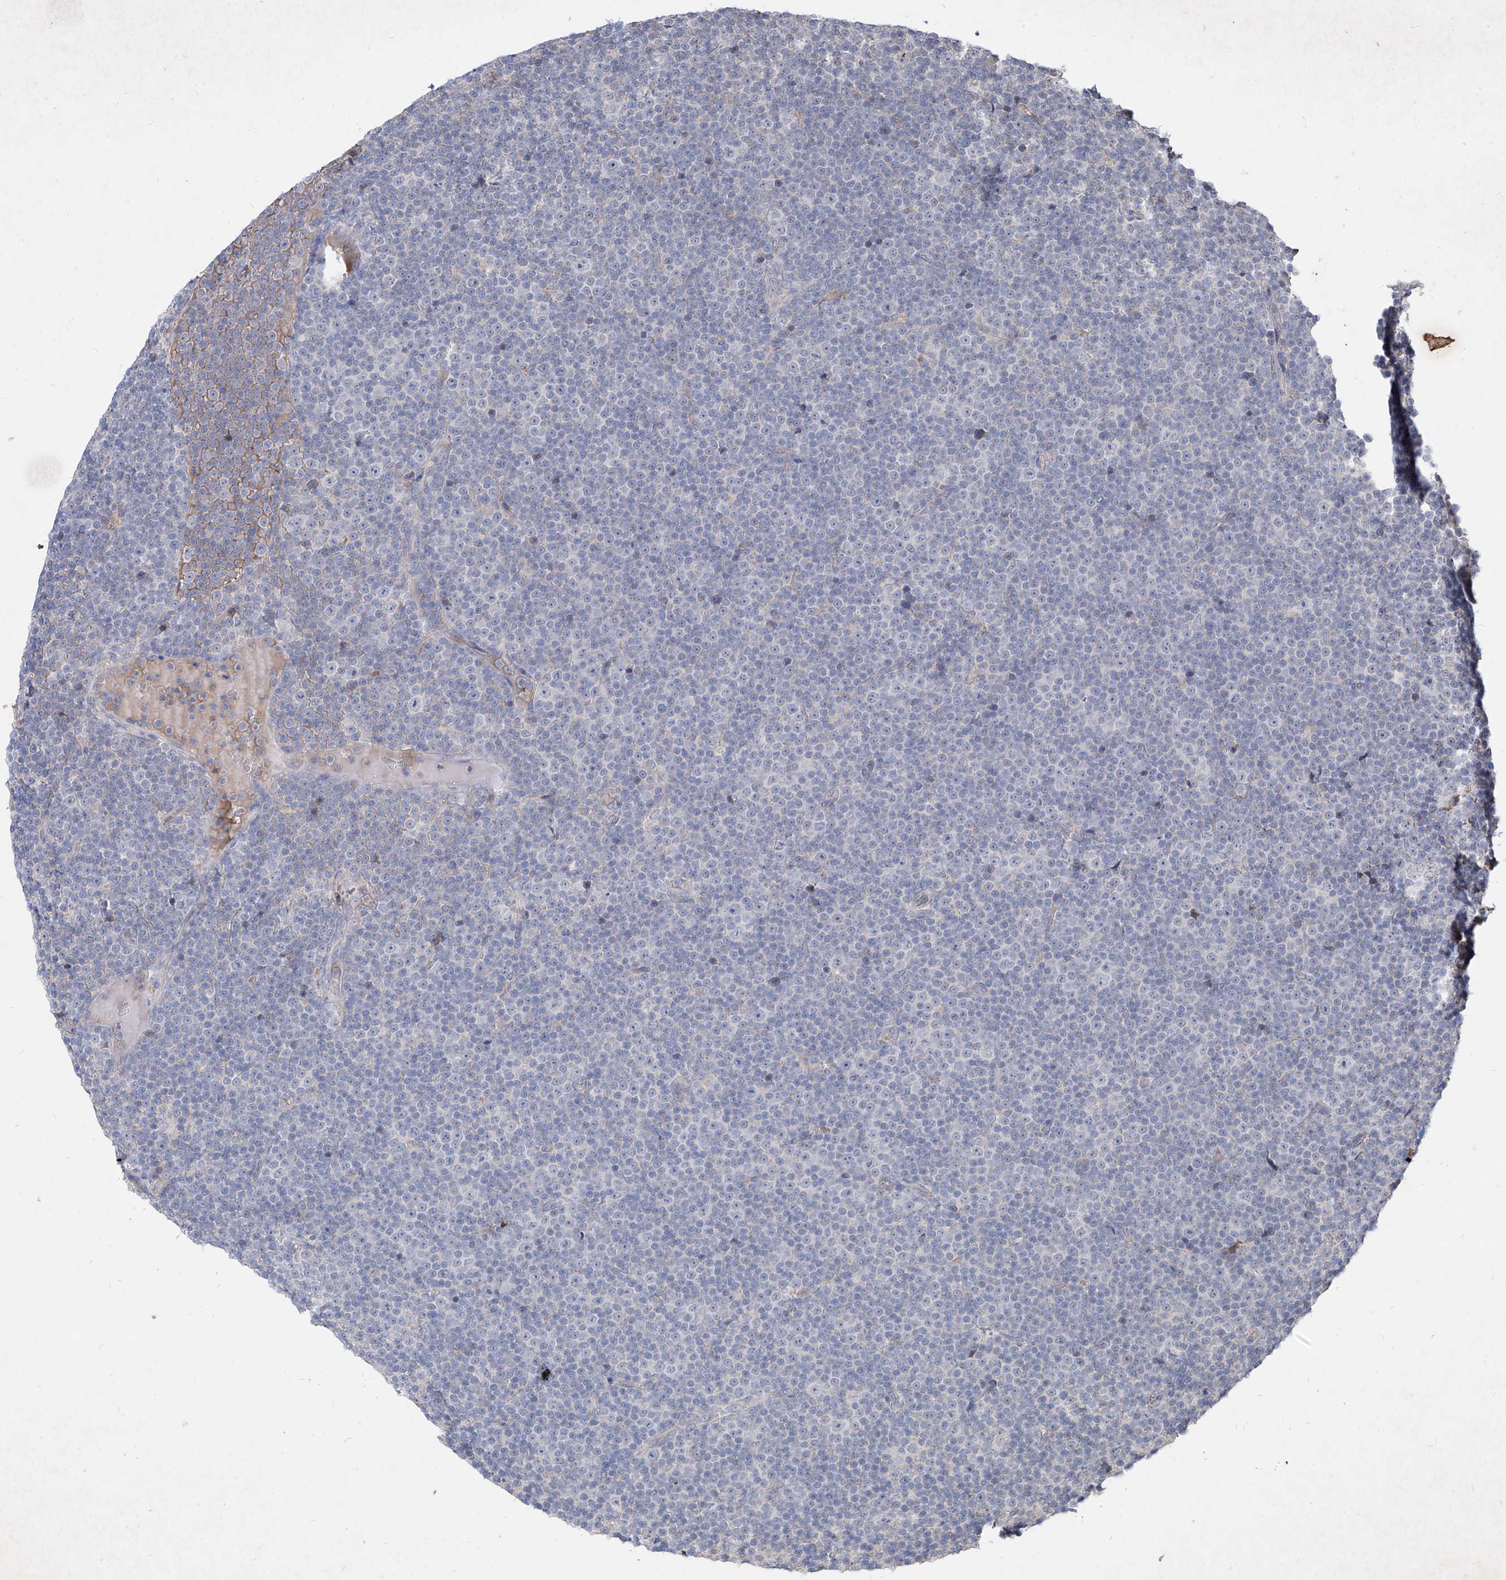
{"staining": {"intensity": "negative", "quantity": "none", "location": "none"}, "tissue": "lymphoma", "cell_type": "Tumor cells", "image_type": "cancer", "snomed": [{"axis": "morphology", "description": "Malignant lymphoma, non-Hodgkin's type, Low grade"}, {"axis": "topography", "description": "Lymph node"}], "caption": "An image of human malignant lymphoma, non-Hodgkin's type (low-grade) is negative for staining in tumor cells.", "gene": "C4A", "patient": {"sex": "female", "age": 67}}